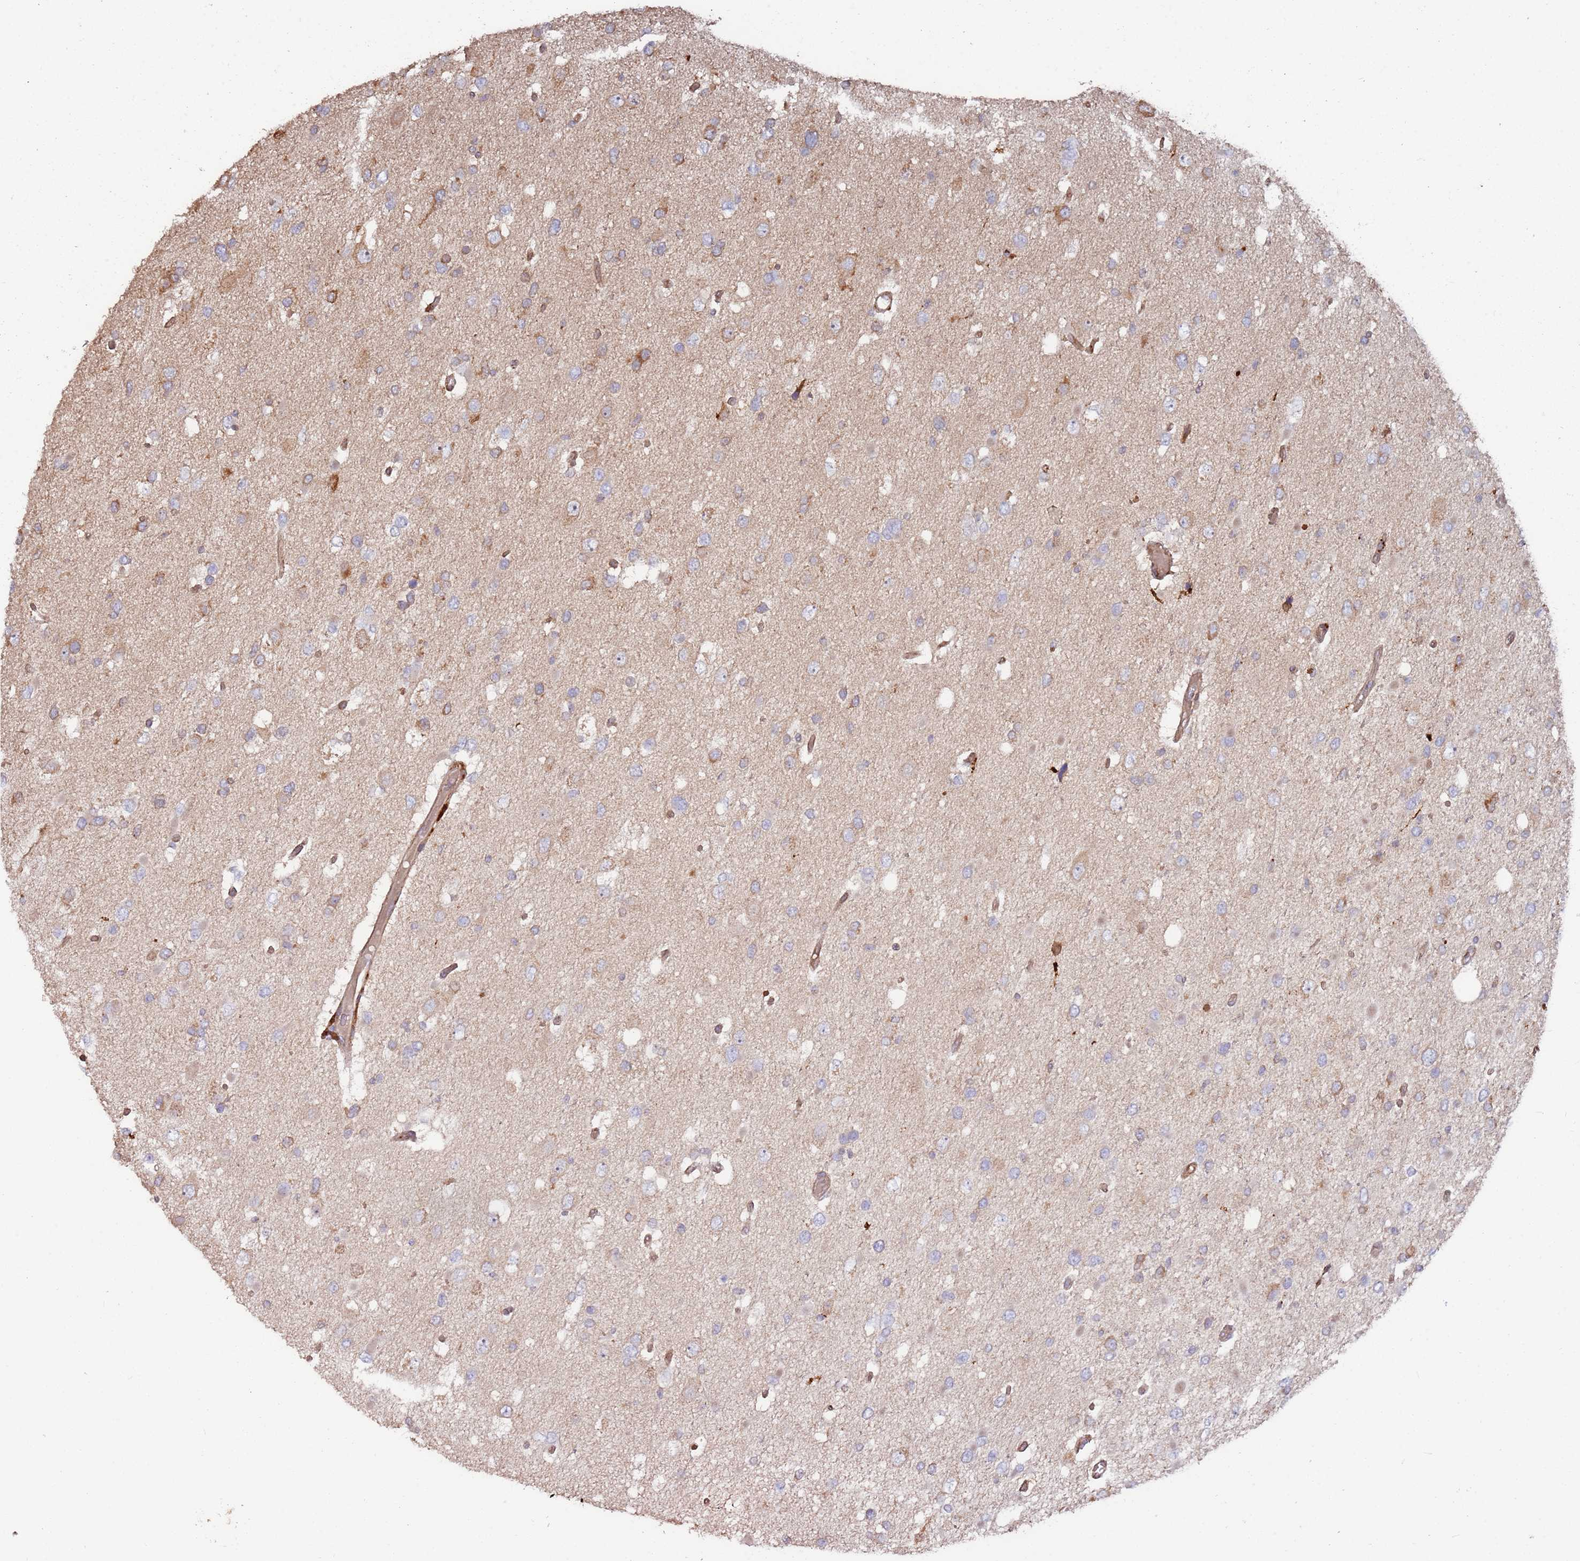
{"staining": {"intensity": "moderate", "quantity": "25%-75%", "location": "cytoplasmic/membranous"}, "tissue": "glioma", "cell_type": "Tumor cells", "image_type": "cancer", "snomed": [{"axis": "morphology", "description": "Glioma, malignant, High grade"}, {"axis": "topography", "description": "Brain"}], "caption": "Protein expression analysis of glioma reveals moderate cytoplasmic/membranous staining in about 25%-75% of tumor cells.", "gene": "LACC1", "patient": {"sex": "male", "age": 53}}